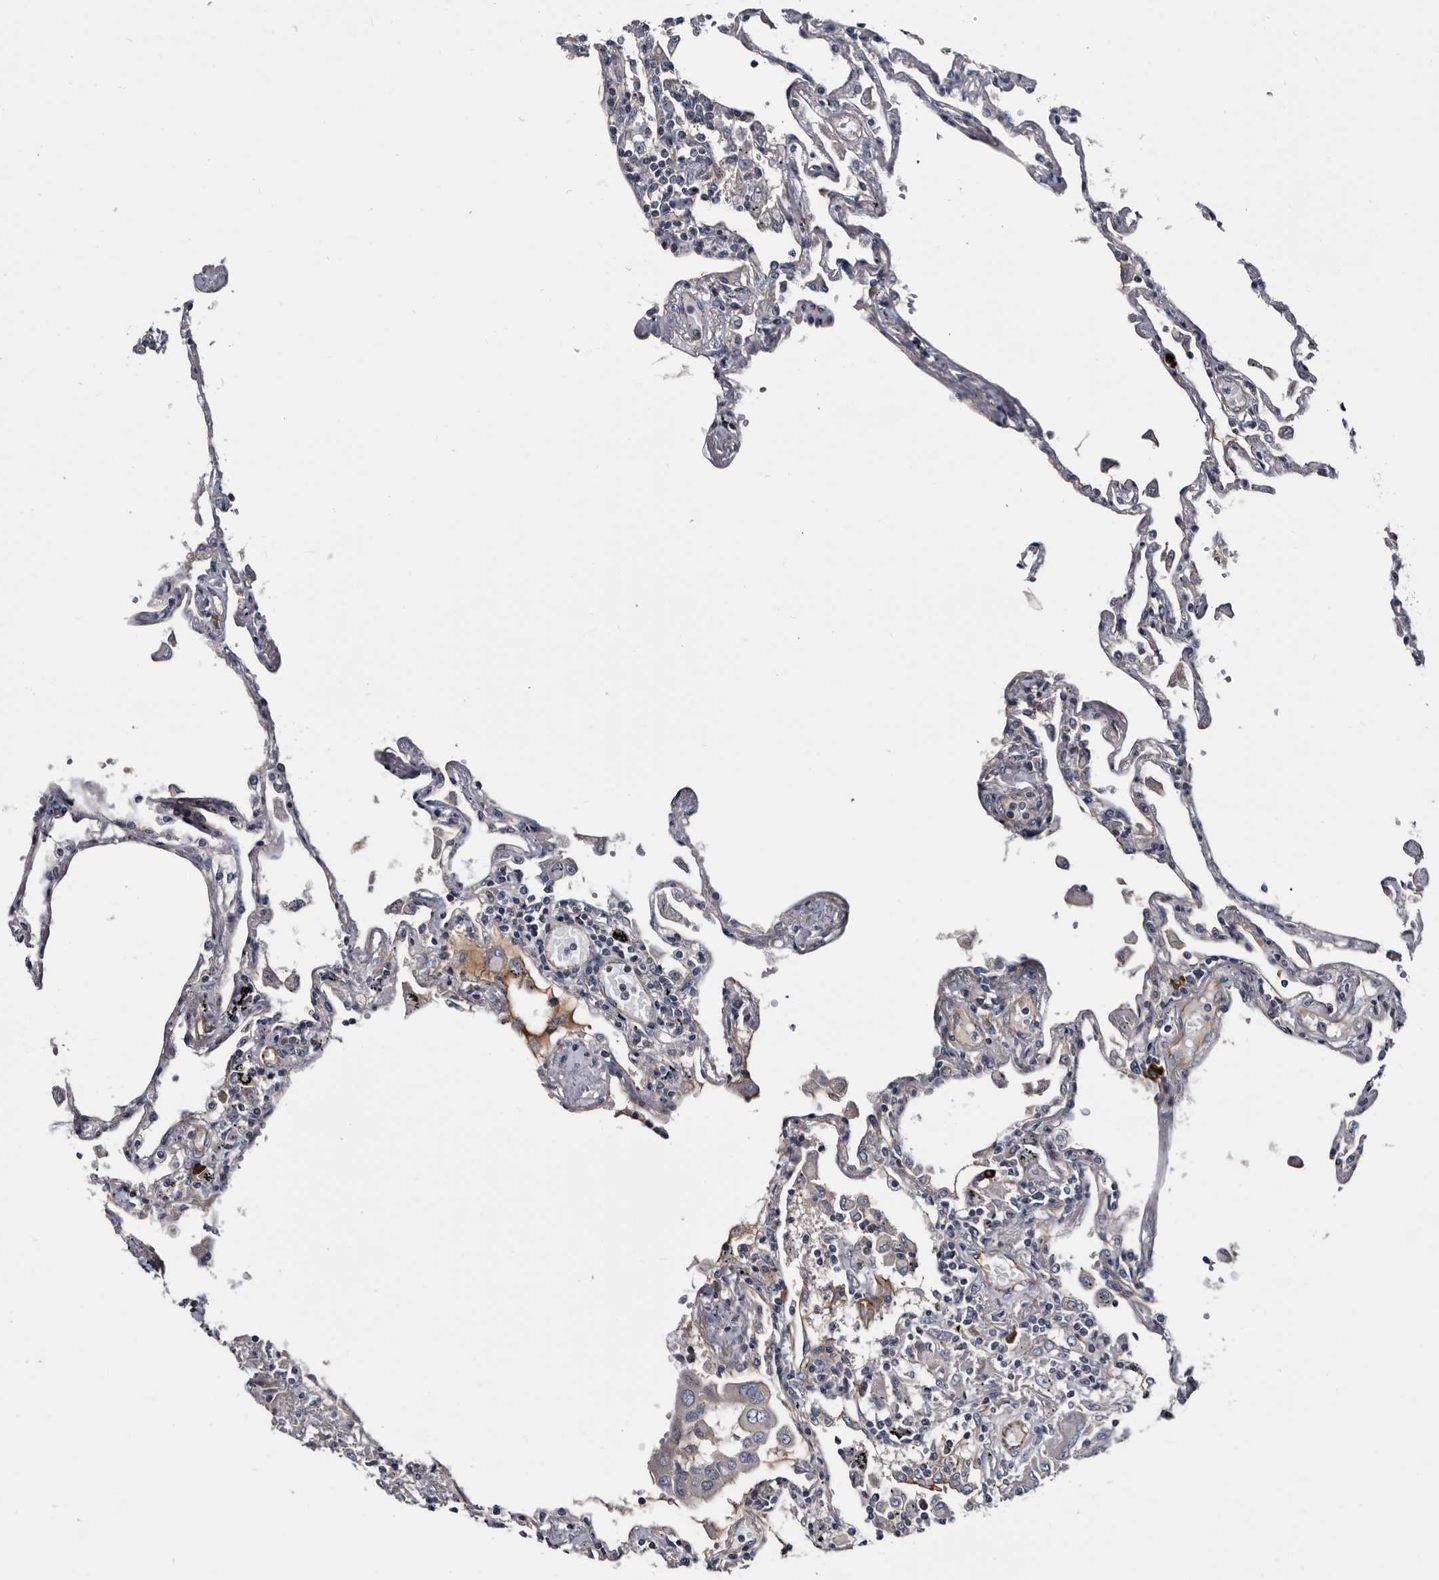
{"staining": {"intensity": "moderate", "quantity": "<25%", "location": "cytoplasmic/membranous"}, "tissue": "lung", "cell_type": "Alveolar cells", "image_type": "normal", "snomed": [{"axis": "morphology", "description": "Normal tissue, NOS"}, {"axis": "topography", "description": "Lung"}], "caption": "An immunohistochemistry (IHC) micrograph of benign tissue is shown. Protein staining in brown labels moderate cytoplasmic/membranous positivity in lung within alveolar cells.", "gene": "TSPAN17", "patient": {"sex": "female", "age": 67}}